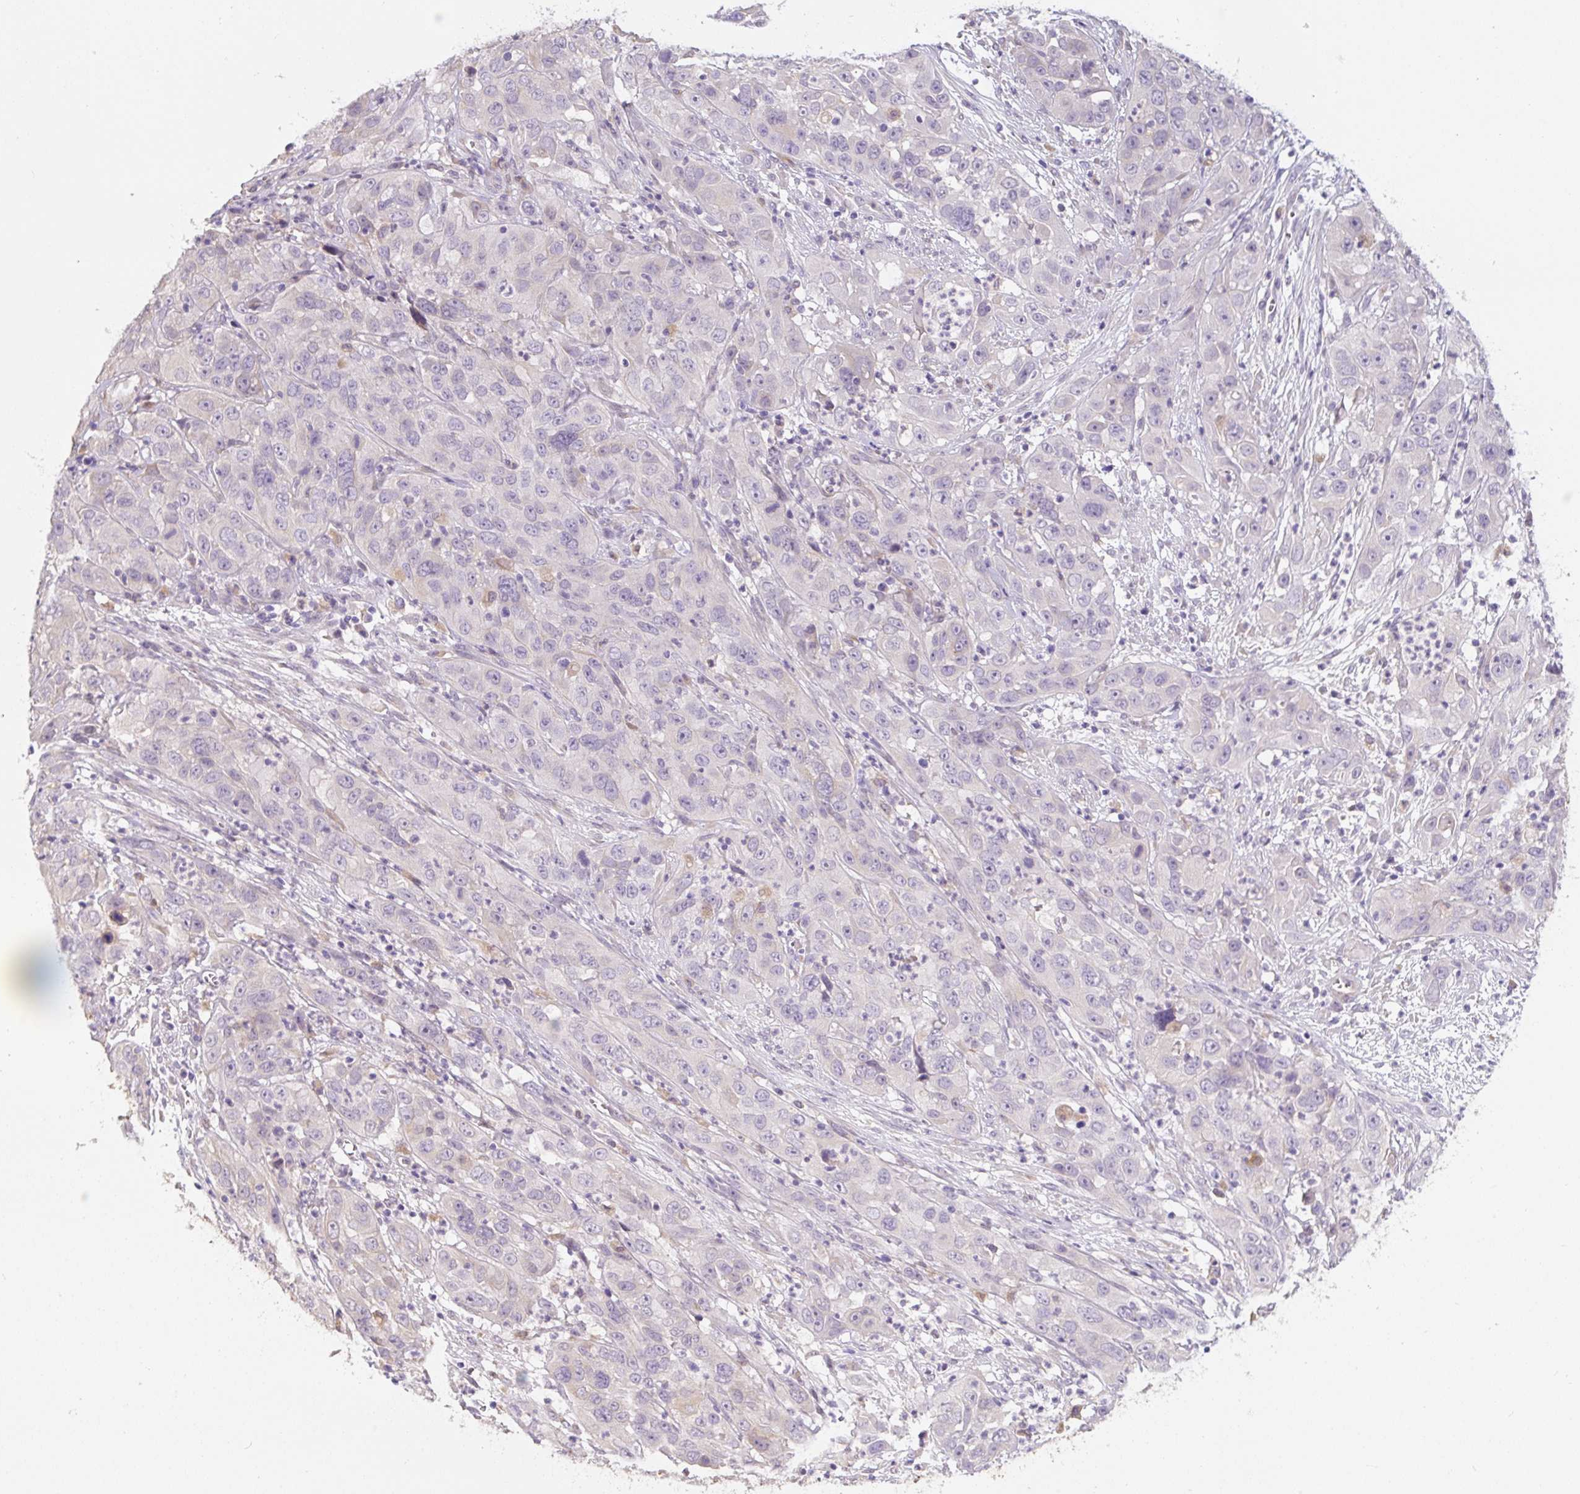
{"staining": {"intensity": "negative", "quantity": "none", "location": "none"}, "tissue": "cervical cancer", "cell_type": "Tumor cells", "image_type": "cancer", "snomed": [{"axis": "morphology", "description": "Squamous cell carcinoma, NOS"}, {"axis": "topography", "description": "Cervix"}], "caption": "A micrograph of squamous cell carcinoma (cervical) stained for a protein displays no brown staining in tumor cells.", "gene": "ASRGL1", "patient": {"sex": "female", "age": 32}}